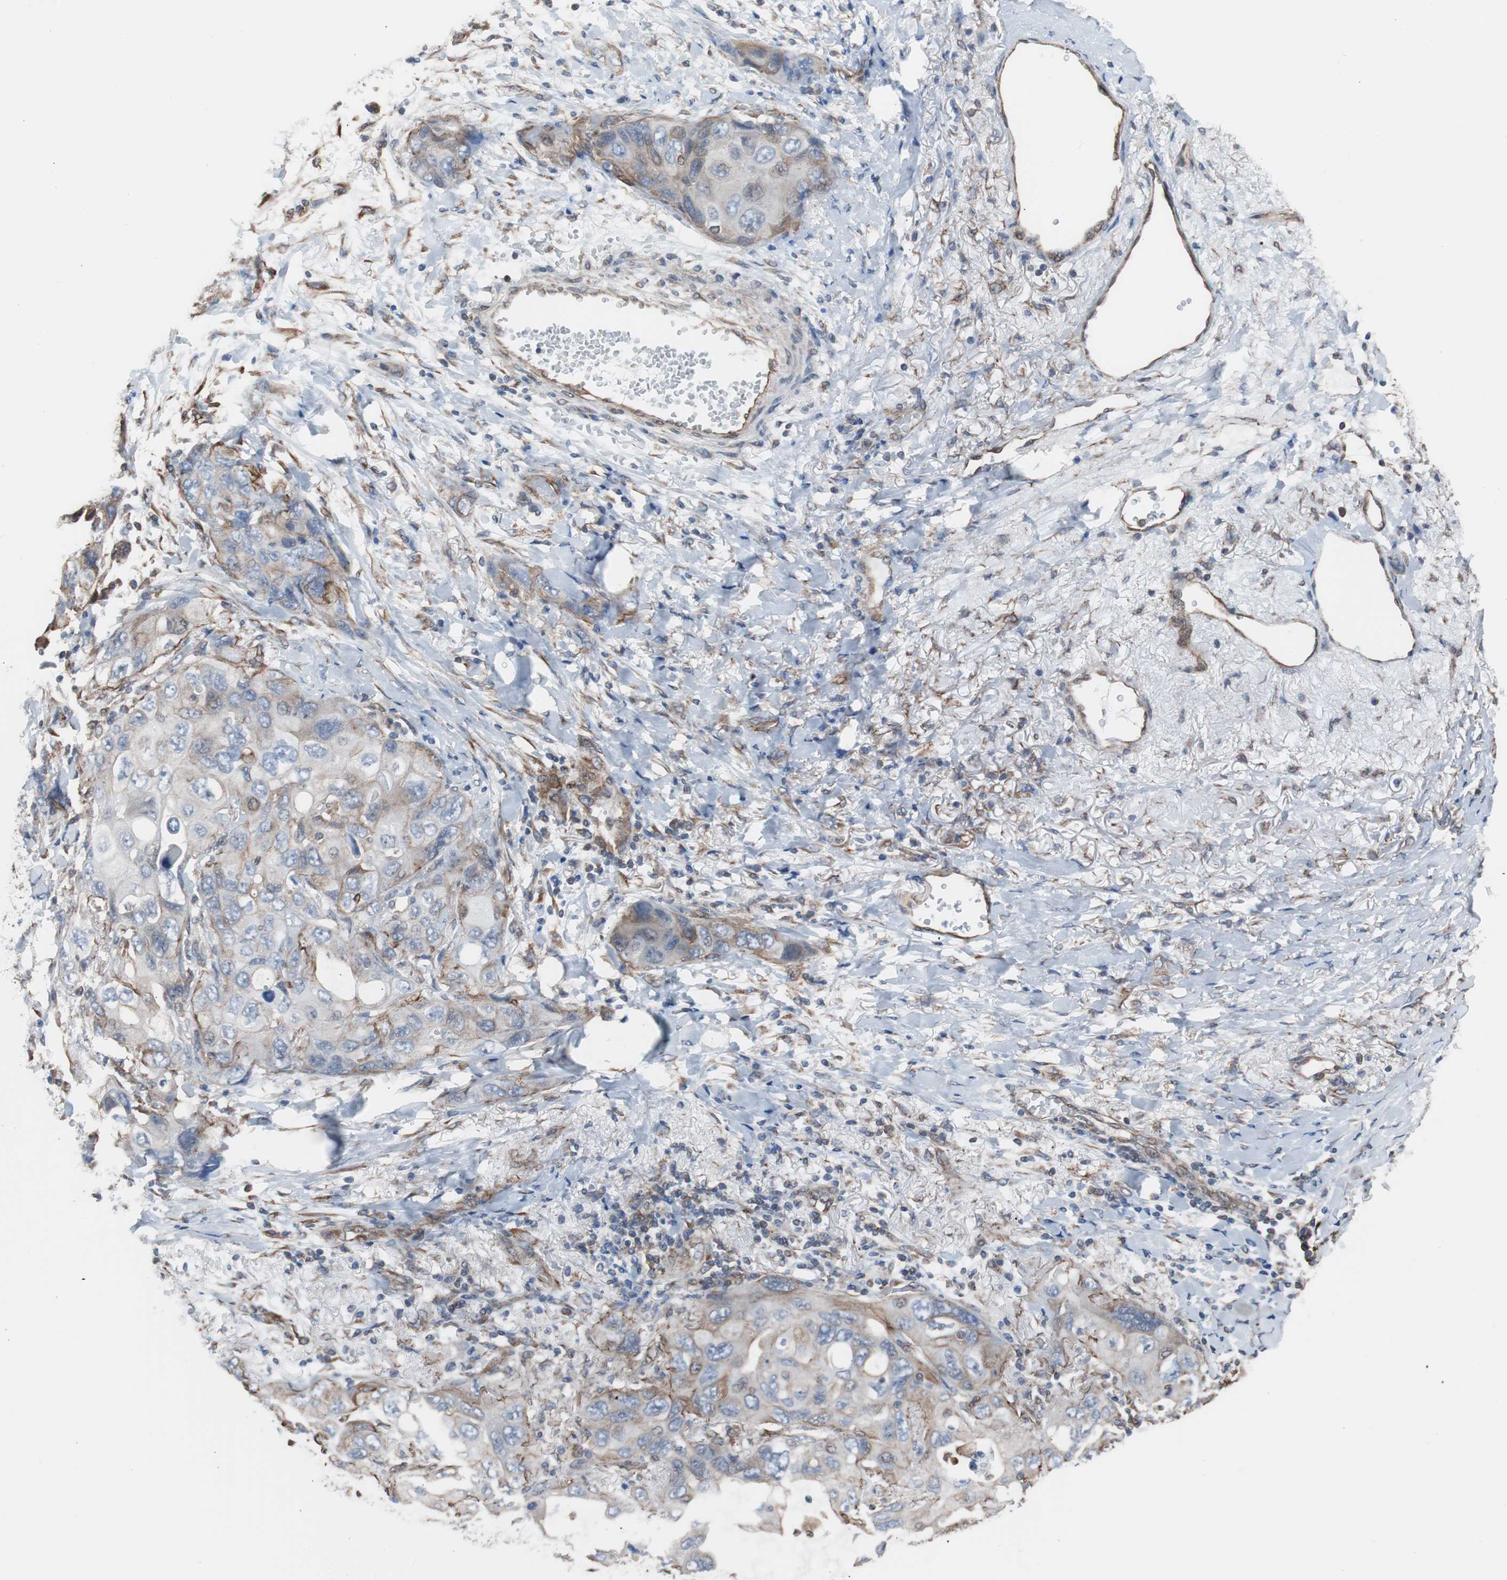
{"staining": {"intensity": "weak", "quantity": "25%-75%", "location": "cytoplasmic/membranous"}, "tissue": "lung cancer", "cell_type": "Tumor cells", "image_type": "cancer", "snomed": [{"axis": "morphology", "description": "Squamous cell carcinoma, NOS"}, {"axis": "topography", "description": "Lung"}], "caption": "Lung cancer (squamous cell carcinoma) tissue exhibits weak cytoplasmic/membranous staining in about 25%-75% of tumor cells, visualized by immunohistochemistry. Ihc stains the protein of interest in brown and the nuclei are stained blue.", "gene": "KIF3B", "patient": {"sex": "female", "age": 73}}